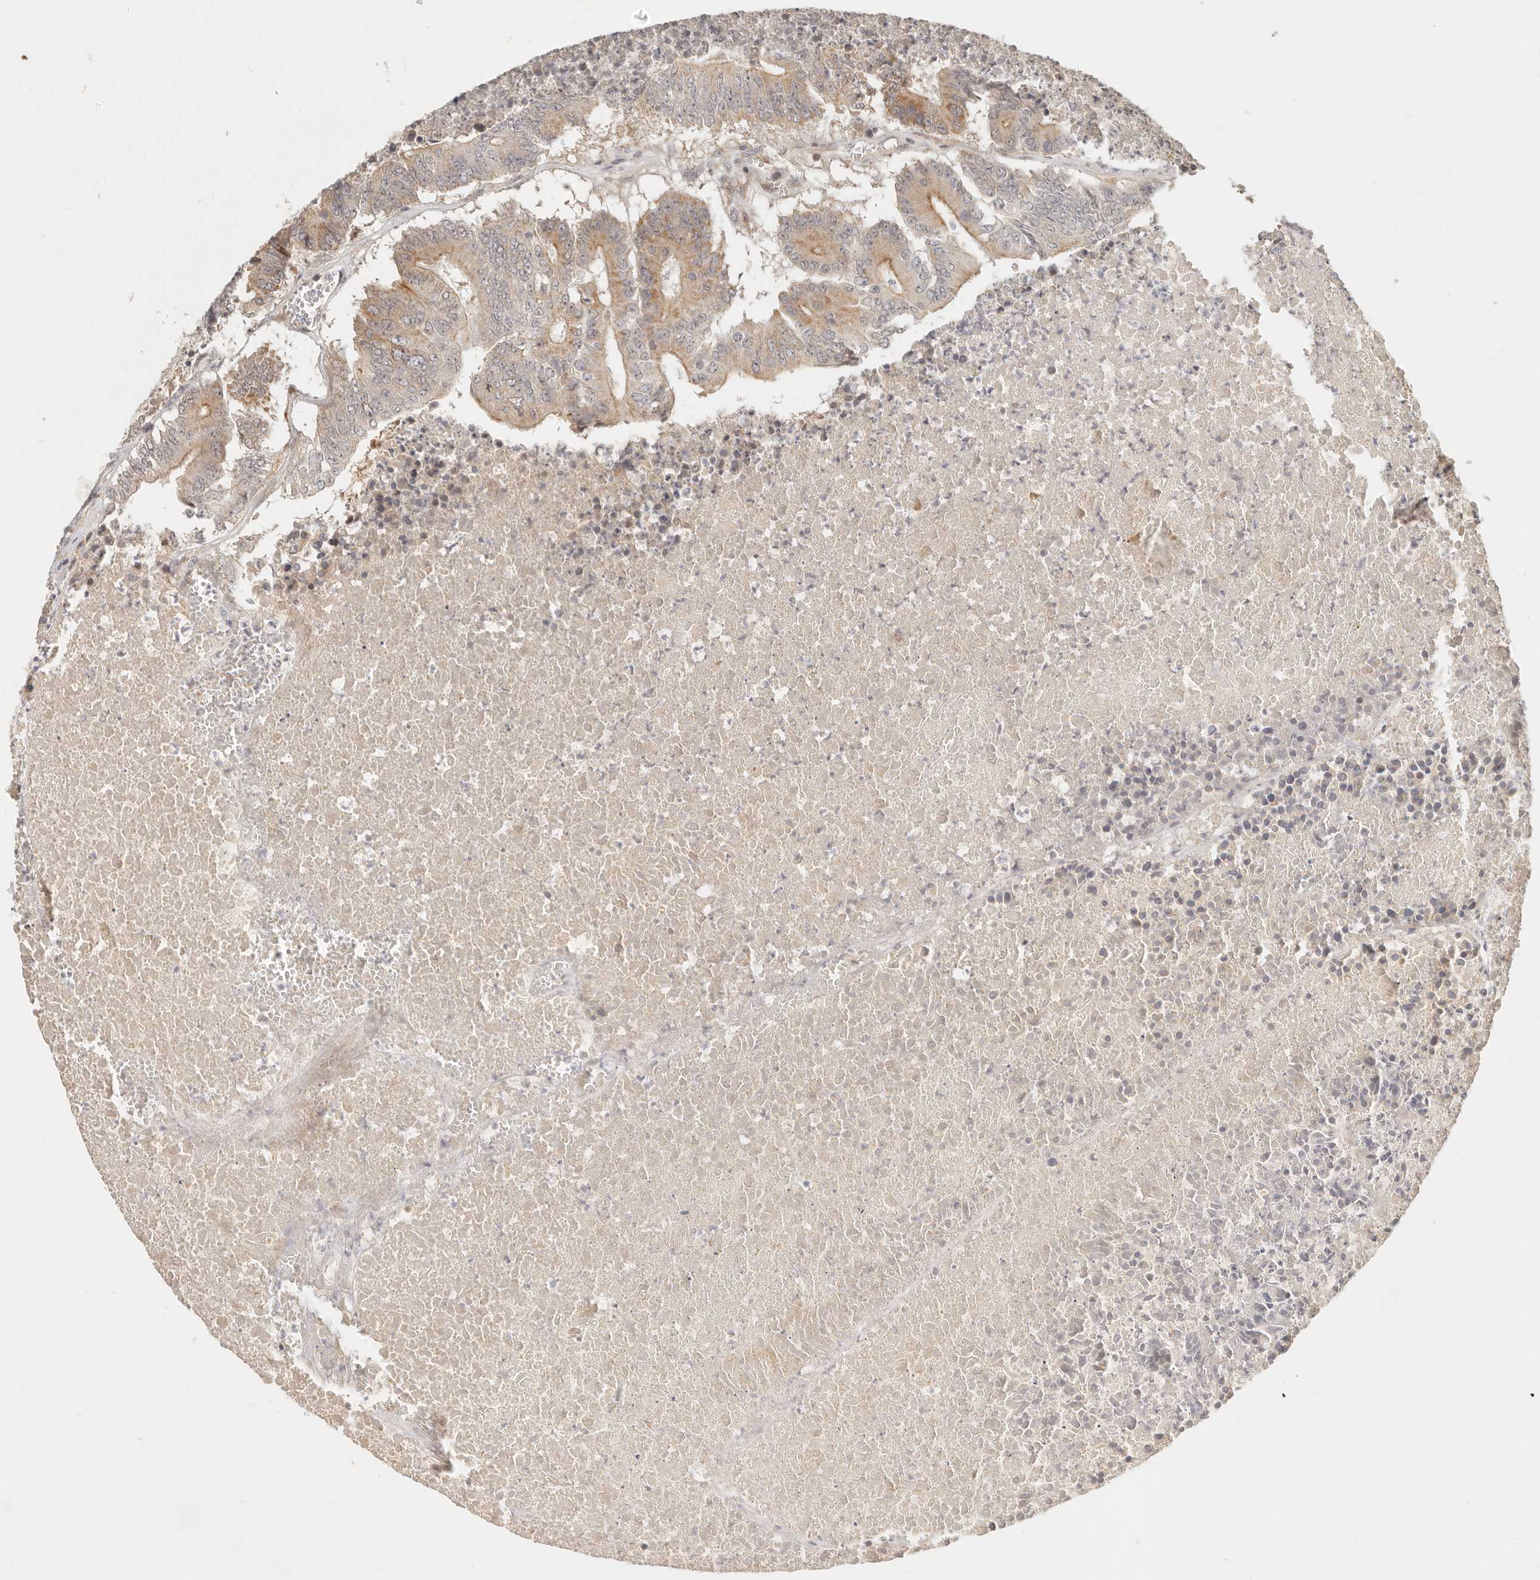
{"staining": {"intensity": "moderate", "quantity": "25%-75%", "location": "cytoplasmic/membranous"}, "tissue": "colorectal cancer", "cell_type": "Tumor cells", "image_type": "cancer", "snomed": [{"axis": "morphology", "description": "Adenocarcinoma, NOS"}, {"axis": "topography", "description": "Colon"}], "caption": "IHC histopathology image of adenocarcinoma (colorectal) stained for a protein (brown), which exhibits medium levels of moderate cytoplasmic/membranous expression in about 25%-75% of tumor cells.", "gene": "TIMM17A", "patient": {"sex": "male", "age": 87}}